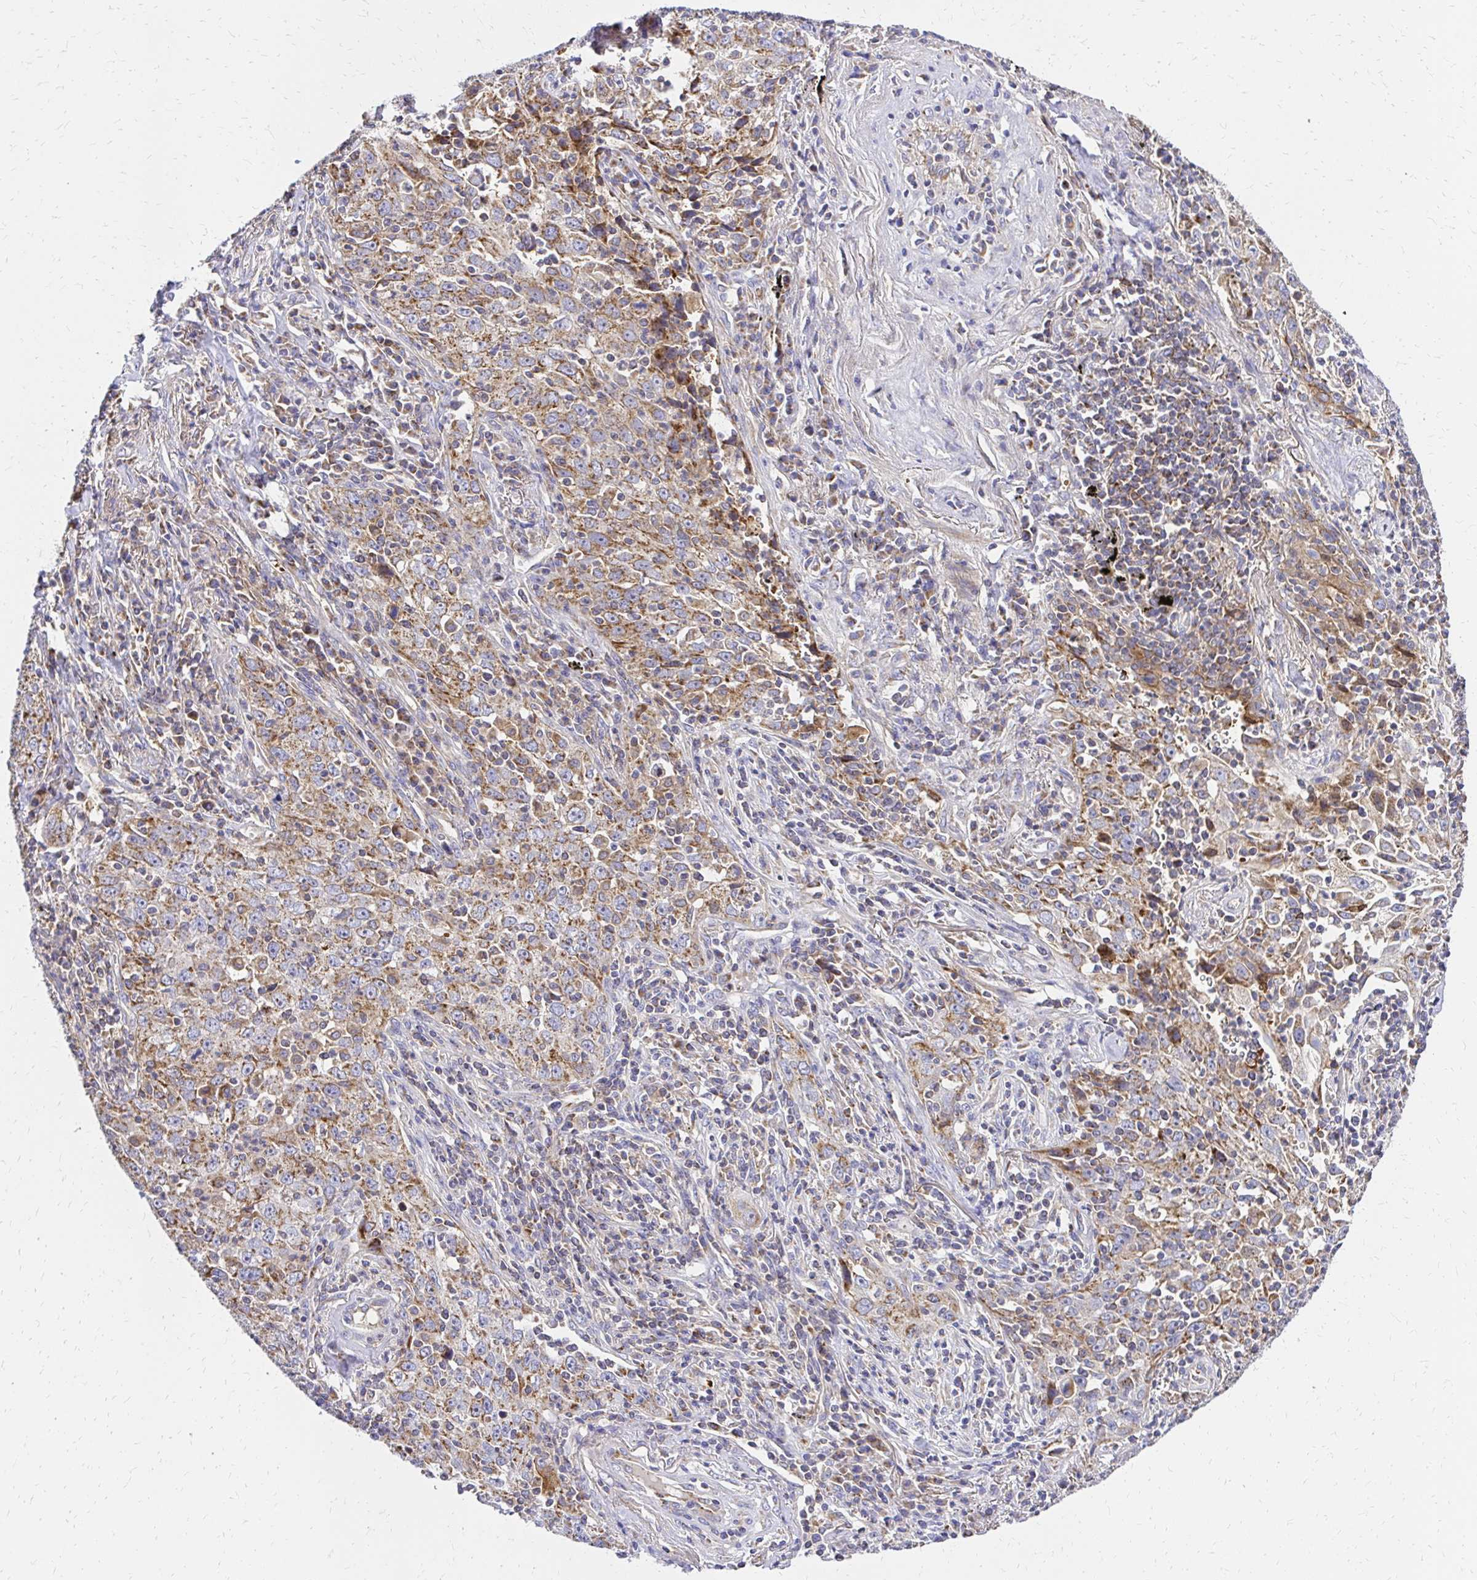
{"staining": {"intensity": "moderate", "quantity": "25%-75%", "location": "cytoplasmic/membranous"}, "tissue": "lung cancer", "cell_type": "Tumor cells", "image_type": "cancer", "snomed": [{"axis": "morphology", "description": "Squamous cell carcinoma, NOS"}, {"axis": "topography", "description": "Lung"}], "caption": "Immunohistochemistry micrograph of neoplastic tissue: squamous cell carcinoma (lung) stained using IHC shows medium levels of moderate protein expression localized specifically in the cytoplasmic/membranous of tumor cells, appearing as a cytoplasmic/membranous brown color.", "gene": "MRPL13", "patient": {"sex": "male", "age": 71}}